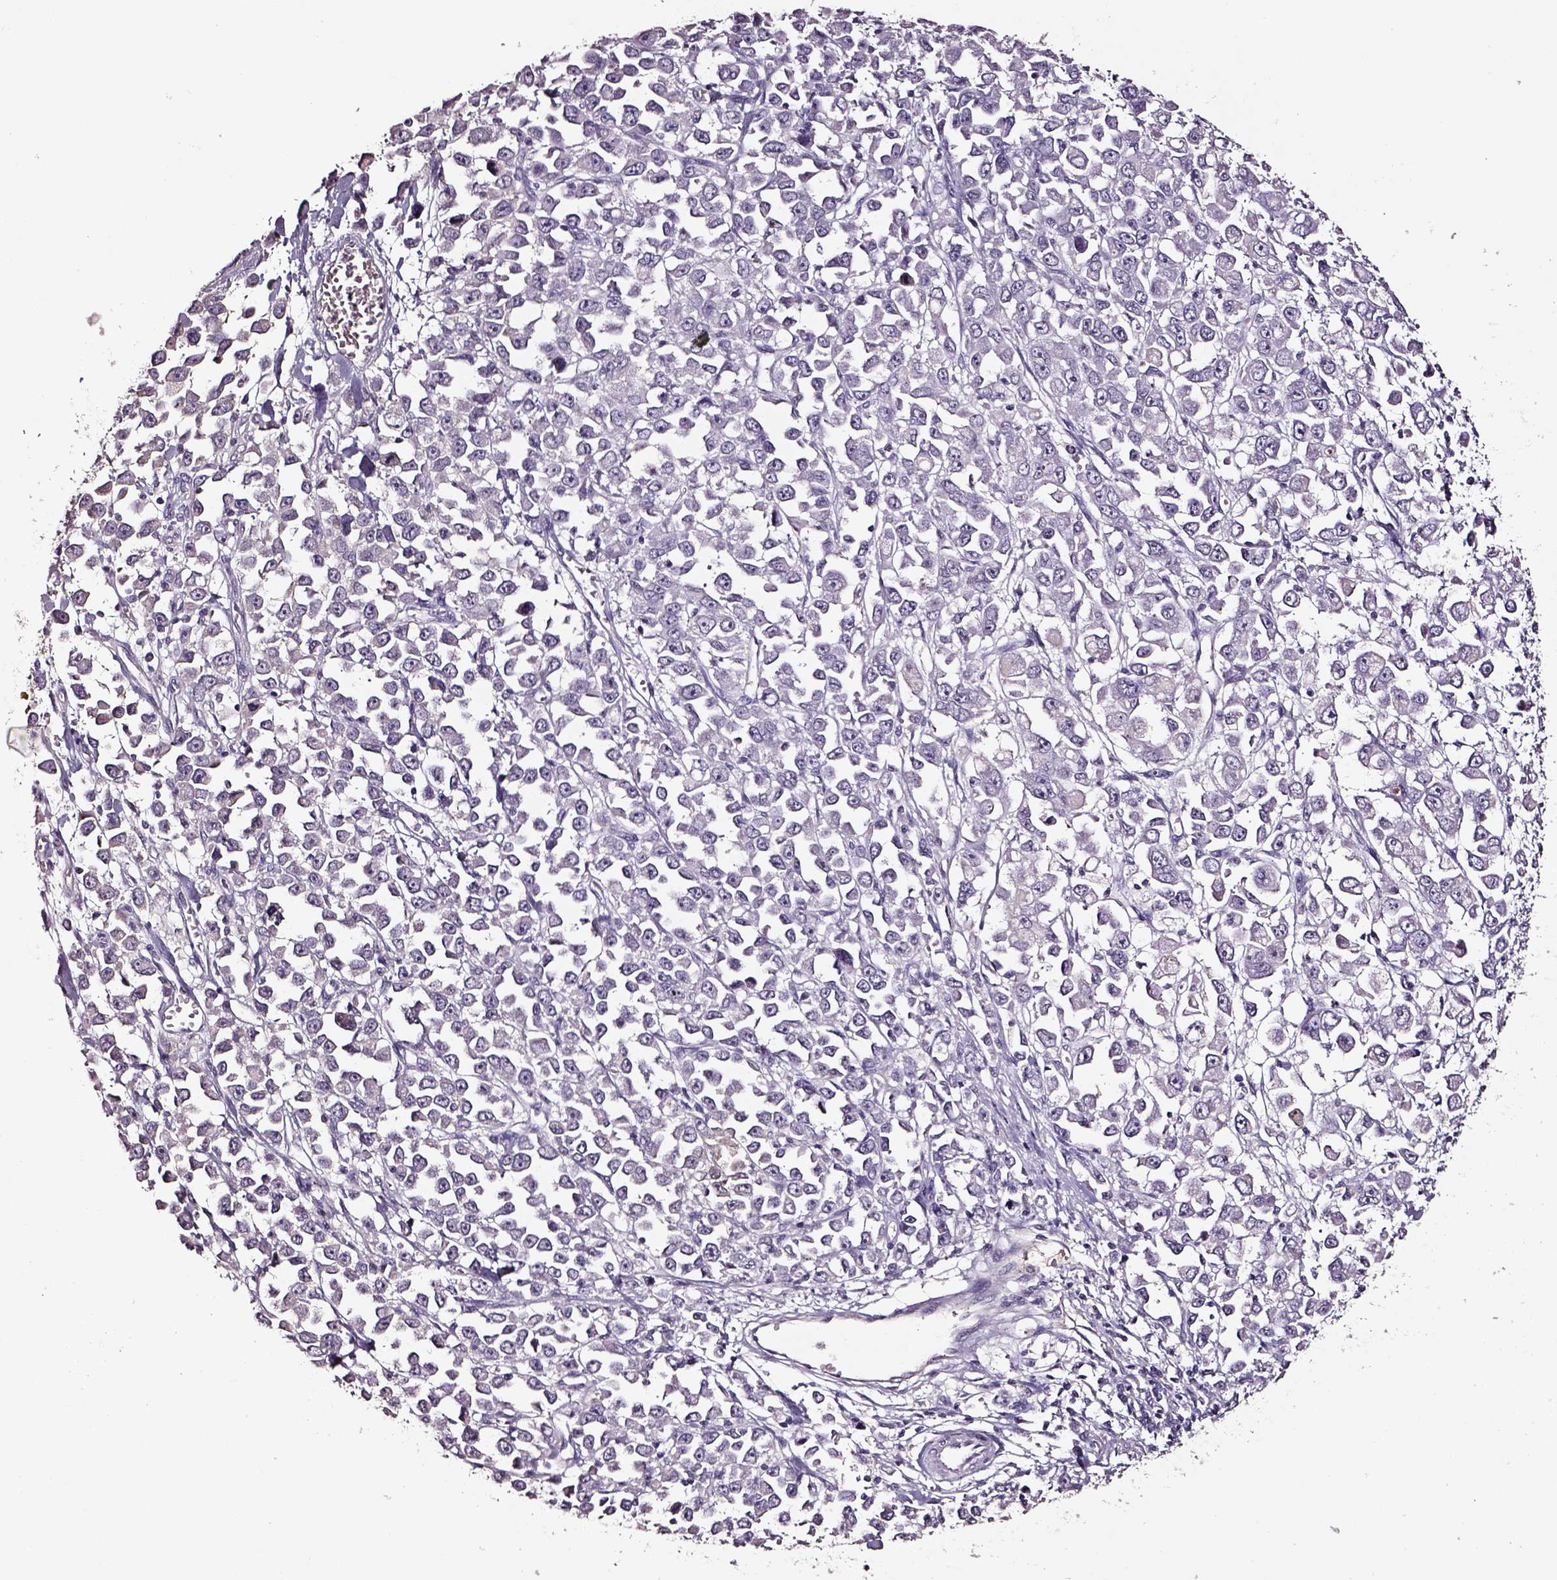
{"staining": {"intensity": "negative", "quantity": "none", "location": "none"}, "tissue": "stomach cancer", "cell_type": "Tumor cells", "image_type": "cancer", "snomed": [{"axis": "morphology", "description": "Adenocarcinoma, NOS"}, {"axis": "topography", "description": "Stomach, upper"}], "caption": "Human stomach adenocarcinoma stained for a protein using IHC demonstrates no positivity in tumor cells.", "gene": "SMIM17", "patient": {"sex": "male", "age": 70}}